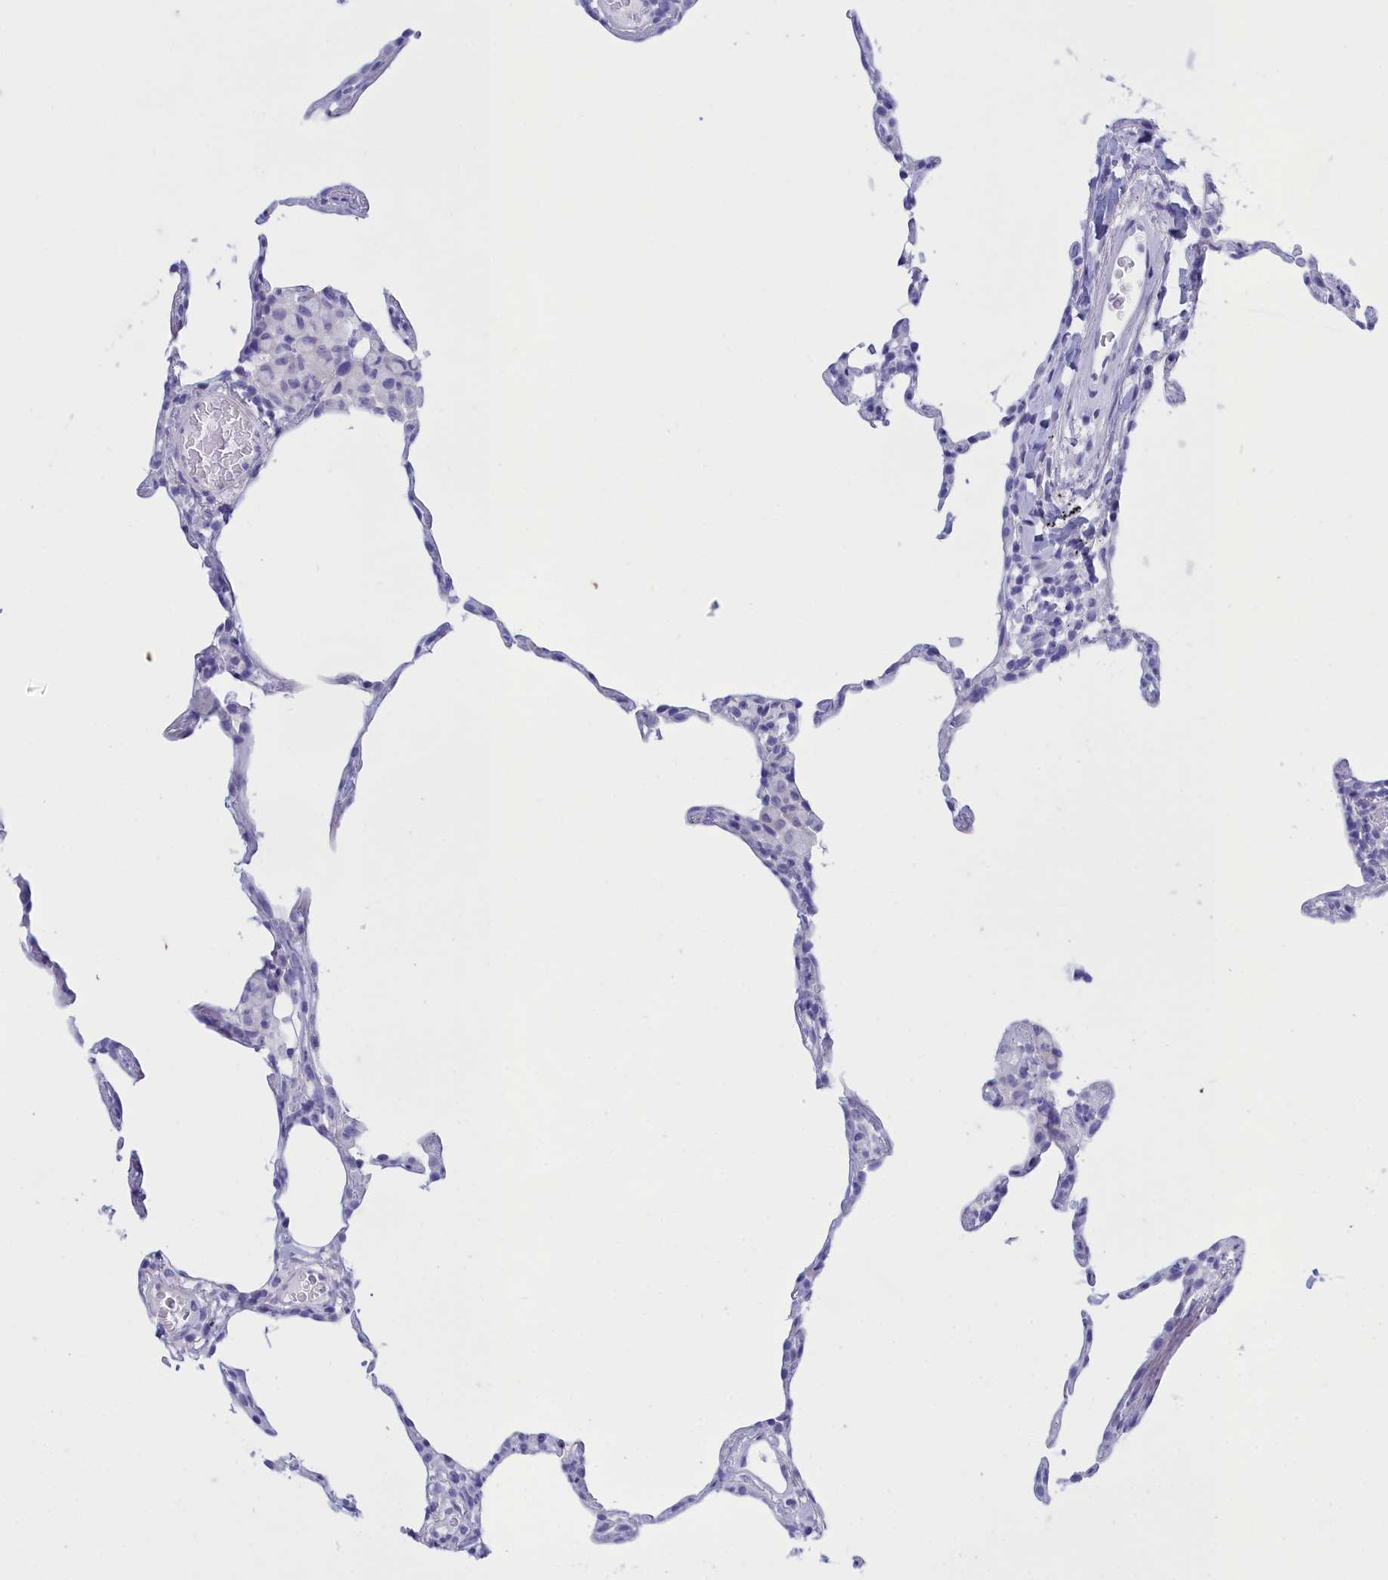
{"staining": {"intensity": "negative", "quantity": "none", "location": "none"}, "tissue": "lung", "cell_type": "Alveolar cells", "image_type": "normal", "snomed": [{"axis": "morphology", "description": "Normal tissue, NOS"}, {"axis": "topography", "description": "Lung"}], "caption": "This is a photomicrograph of immunohistochemistry (IHC) staining of unremarkable lung, which shows no staining in alveolar cells. Brightfield microscopy of IHC stained with DAB (brown) and hematoxylin (blue), captured at high magnification.", "gene": "TMEM97", "patient": {"sex": "female", "age": 57}}